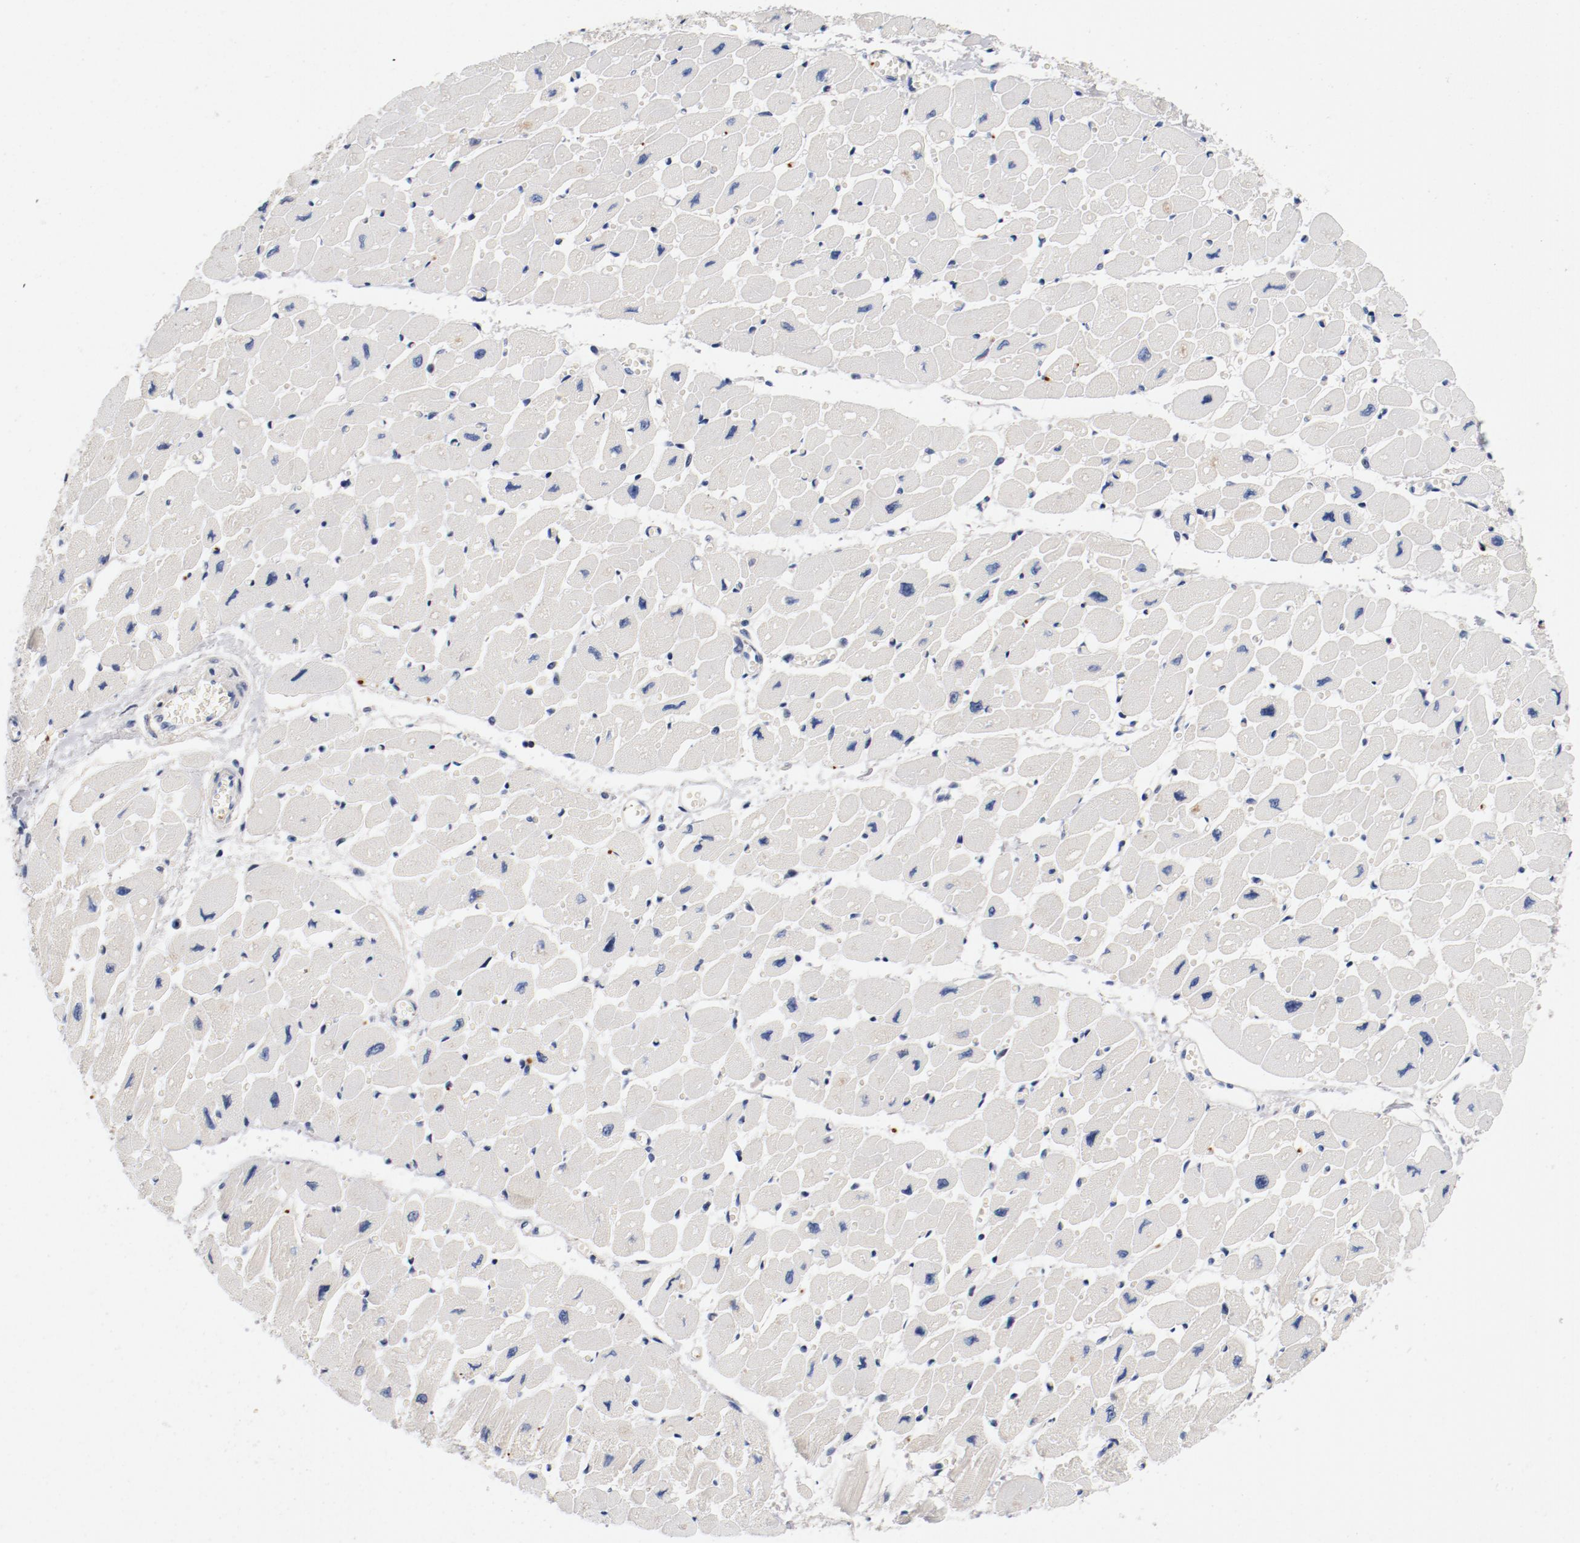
{"staining": {"intensity": "negative", "quantity": "none", "location": "none"}, "tissue": "heart muscle", "cell_type": "Cardiomyocytes", "image_type": "normal", "snomed": [{"axis": "morphology", "description": "Normal tissue, NOS"}, {"axis": "topography", "description": "Heart"}], "caption": "The micrograph shows no staining of cardiomyocytes in benign heart muscle. (DAB (3,3'-diaminobenzidine) IHC, high magnification).", "gene": "PIM1", "patient": {"sex": "female", "age": 54}}